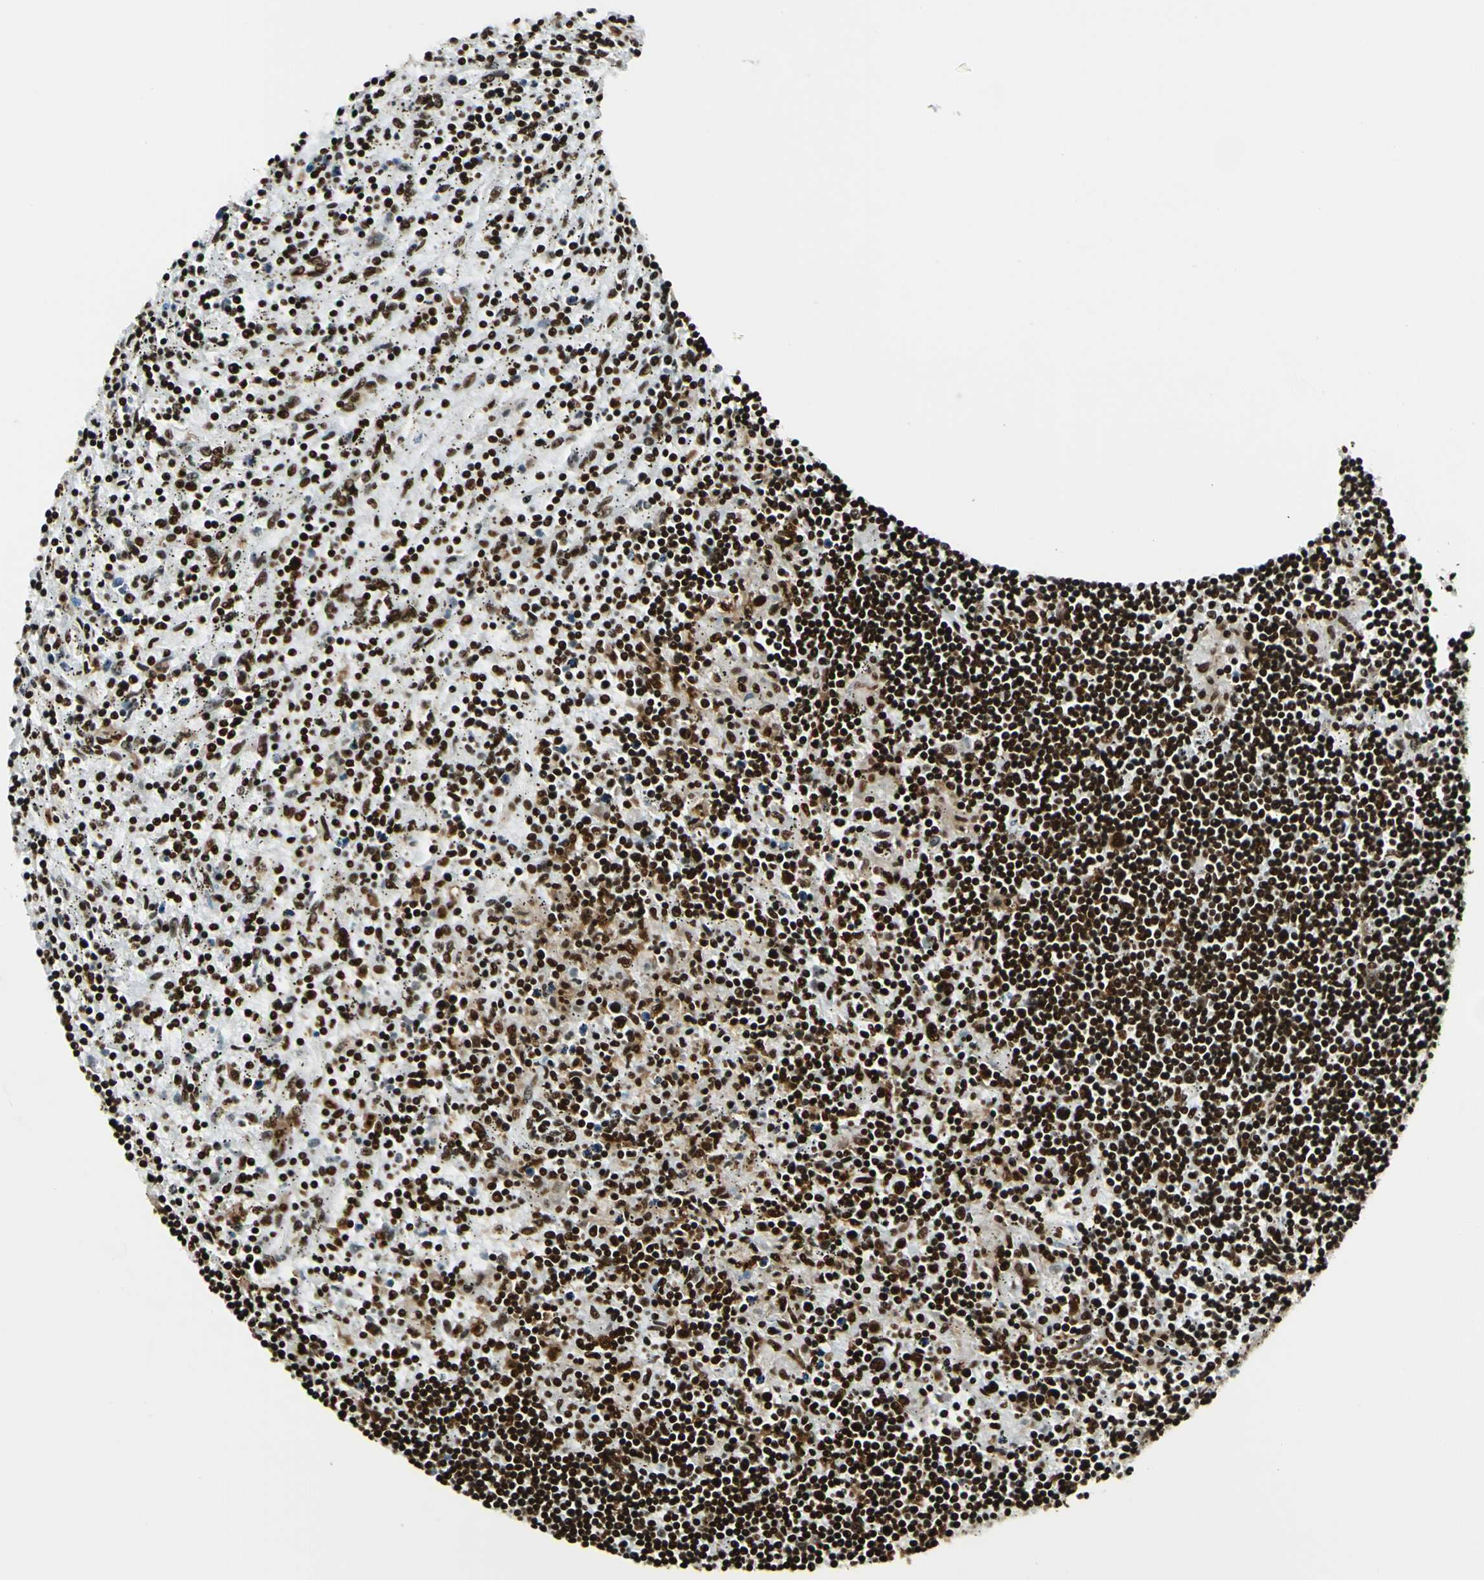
{"staining": {"intensity": "strong", "quantity": ">75%", "location": "nuclear"}, "tissue": "lymphoma", "cell_type": "Tumor cells", "image_type": "cancer", "snomed": [{"axis": "morphology", "description": "Malignant lymphoma, non-Hodgkin's type, Low grade"}, {"axis": "topography", "description": "Spleen"}], "caption": "Lymphoma stained with a brown dye exhibits strong nuclear positive expression in approximately >75% of tumor cells.", "gene": "CCAR1", "patient": {"sex": "male", "age": 76}}